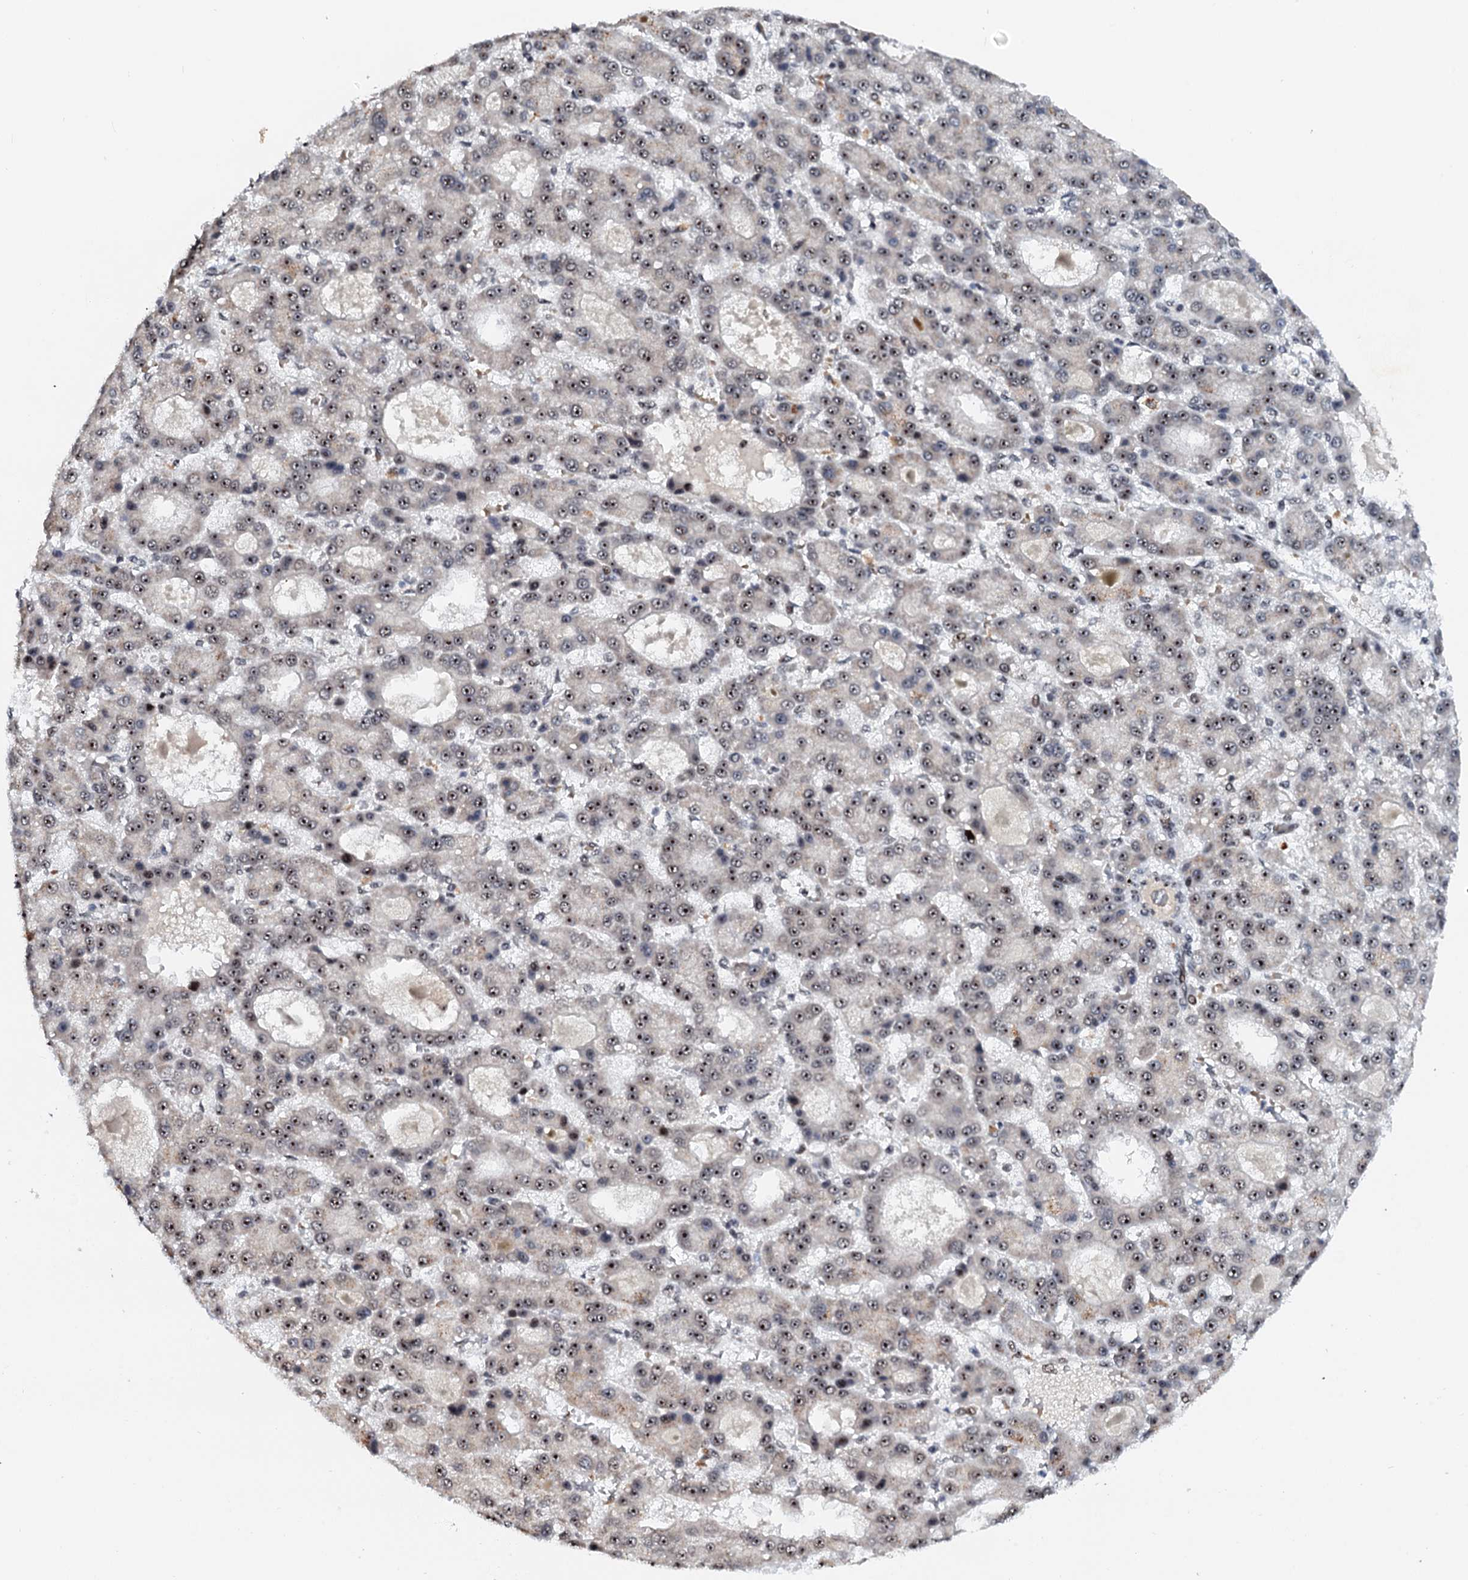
{"staining": {"intensity": "moderate", "quantity": ">75%", "location": "nuclear"}, "tissue": "liver cancer", "cell_type": "Tumor cells", "image_type": "cancer", "snomed": [{"axis": "morphology", "description": "Carcinoma, Hepatocellular, NOS"}, {"axis": "topography", "description": "Liver"}], "caption": "Hepatocellular carcinoma (liver) stained with DAB IHC reveals medium levels of moderate nuclear positivity in about >75% of tumor cells.", "gene": "NEUROG3", "patient": {"sex": "male", "age": 70}}